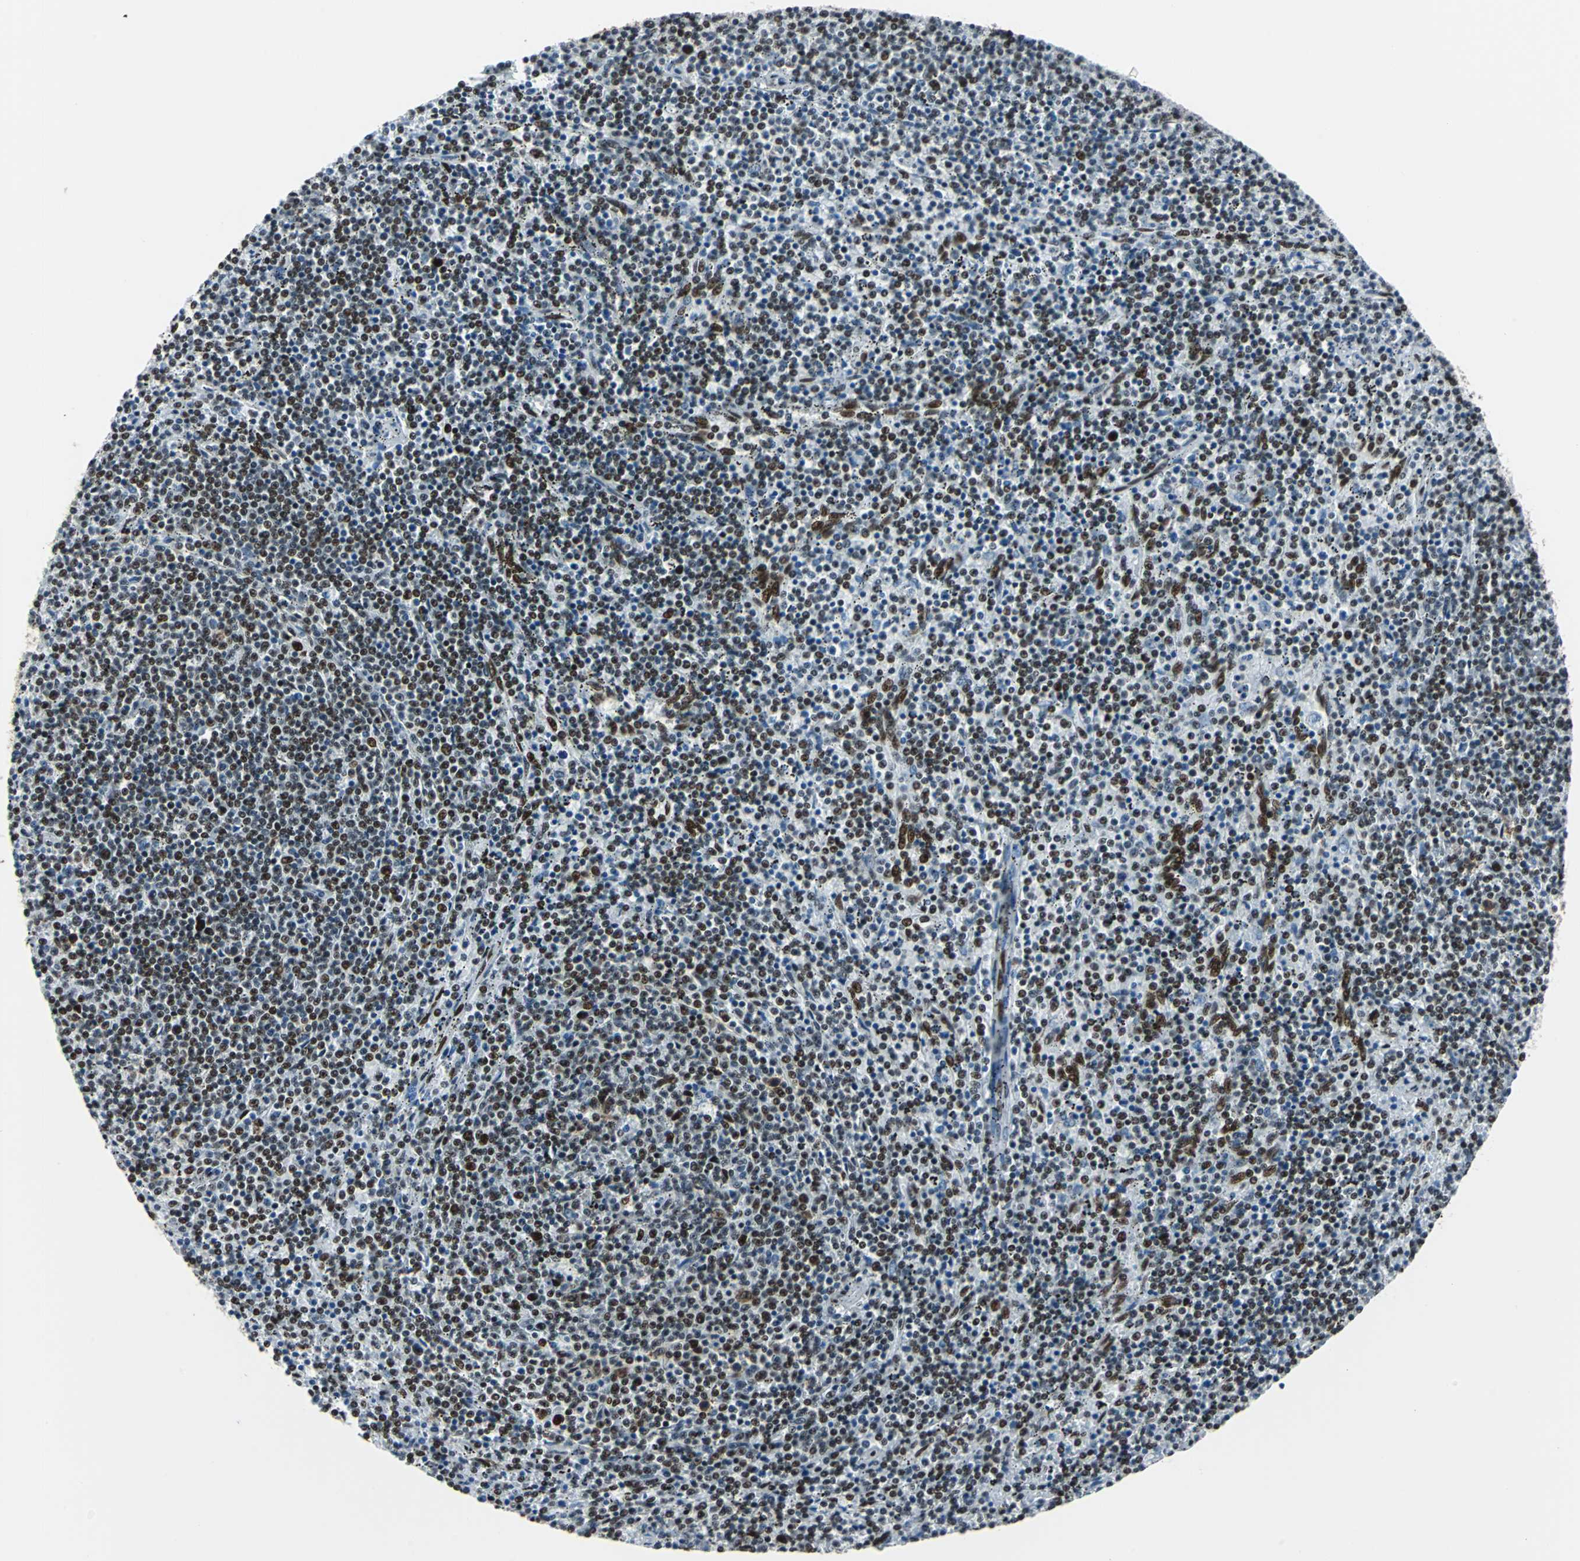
{"staining": {"intensity": "strong", "quantity": ">75%", "location": "nuclear"}, "tissue": "lymphoma", "cell_type": "Tumor cells", "image_type": "cancer", "snomed": [{"axis": "morphology", "description": "Malignant lymphoma, non-Hodgkin's type, Low grade"}, {"axis": "topography", "description": "Spleen"}], "caption": "Malignant lymphoma, non-Hodgkin's type (low-grade) stained with a brown dye displays strong nuclear positive positivity in about >75% of tumor cells.", "gene": "HDAC2", "patient": {"sex": "female", "age": 50}}